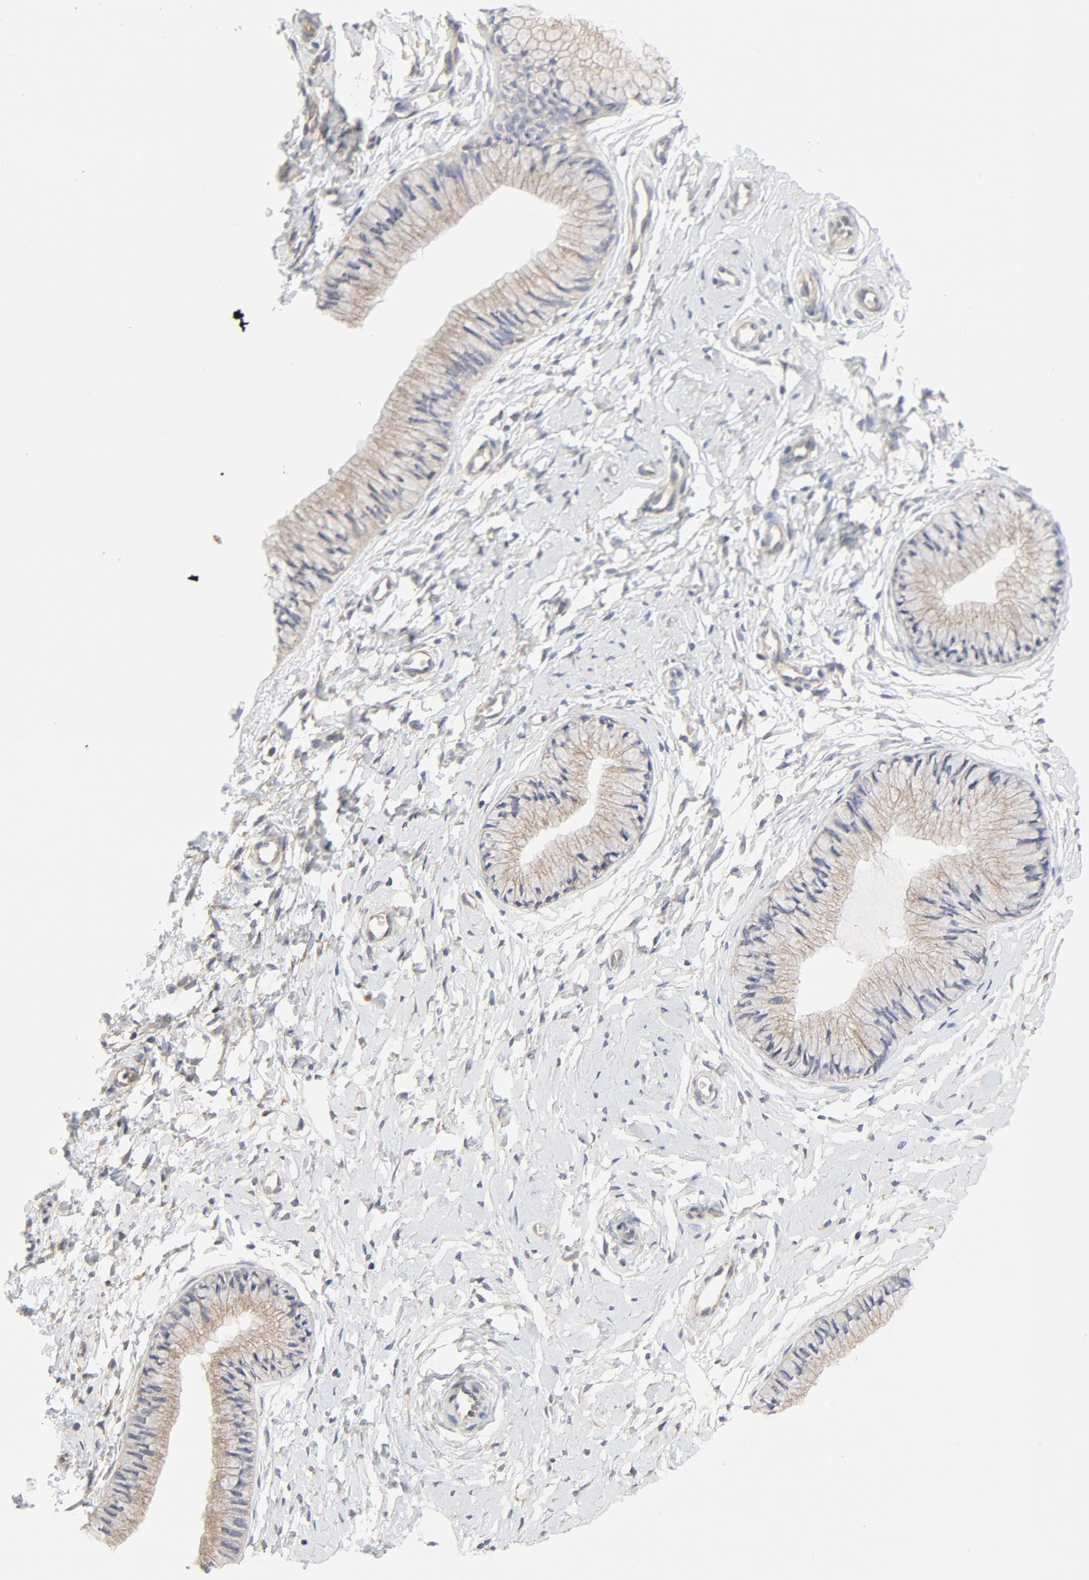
{"staining": {"intensity": "moderate", "quantity": ">75%", "location": "cytoplasmic/membranous"}, "tissue": "cervix", "cell_type": "Glandular cells", "image_type": "normal", "snomed": [{"axis": "morphology", "description": "Normal tissue, NOS"}, {"axis": "topography", "description": "Cervix"}], "caption": "Glandular cells display medium levels of moderate cytoplasmic/membranous positivity in approximately >75% of cells in normal cervix.", "gene": "RABEP1", "patient": {"sex": "female", "age": 46}}